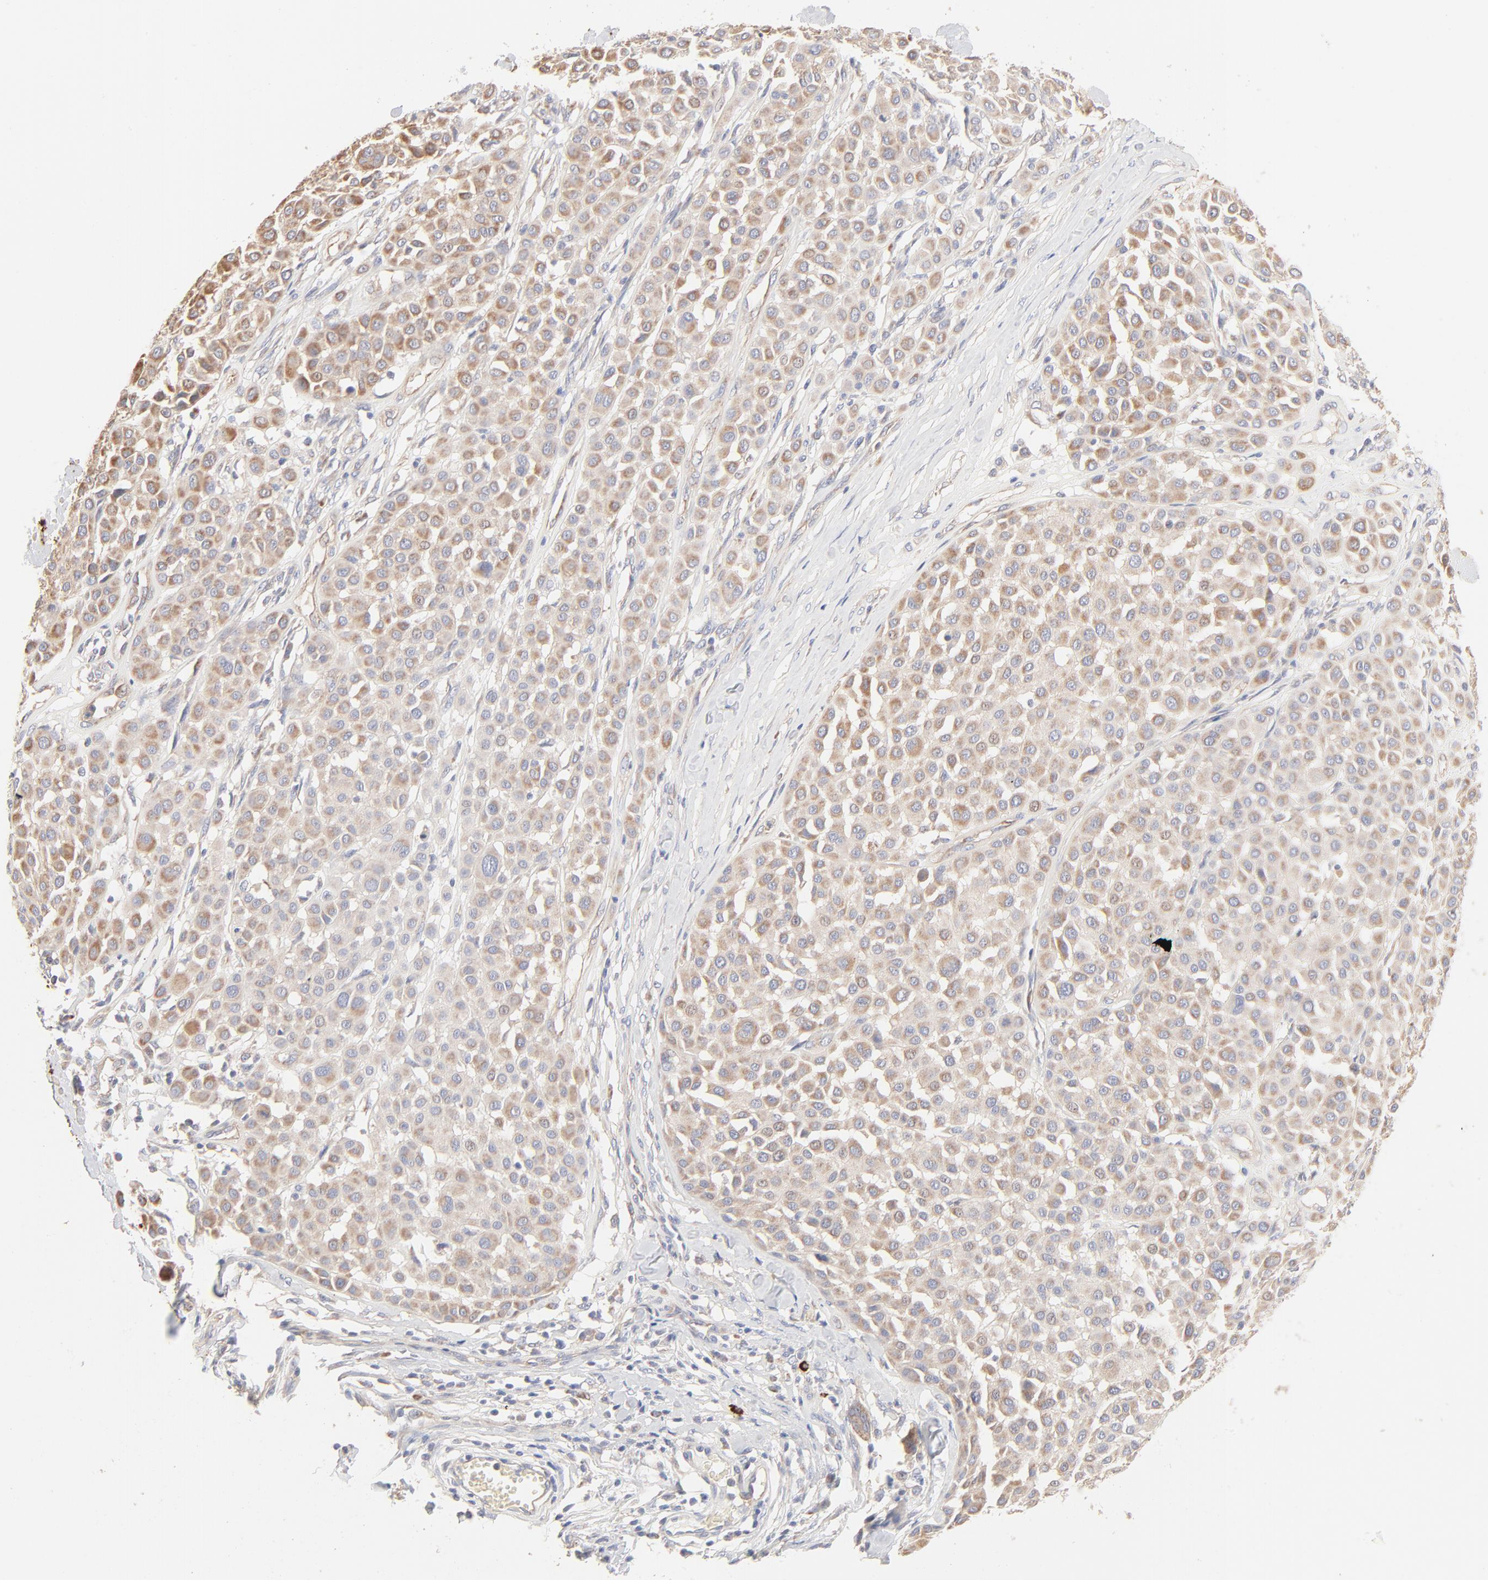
{"staining": {"intensity": "weak", "quantity": ">75%", "location": "cytoplasmic/membranous"}, "tissue": "melanoma", "cell_type": "Tumor cells", "image_type": "cancer", "snomed": [{"axis": "morphology", "description": "Malignant melanoma, Metastatic site"}, {"axis": "topography", "description": "Soft tissue"}], "caption": "Melanoma stained with DAB IHC reveals low levels of weak cytoplasmic/membranous positivity in about >75% of tumor cells.", "gene": "SPTB", "patient": {"sex": "male", "age": 41}}